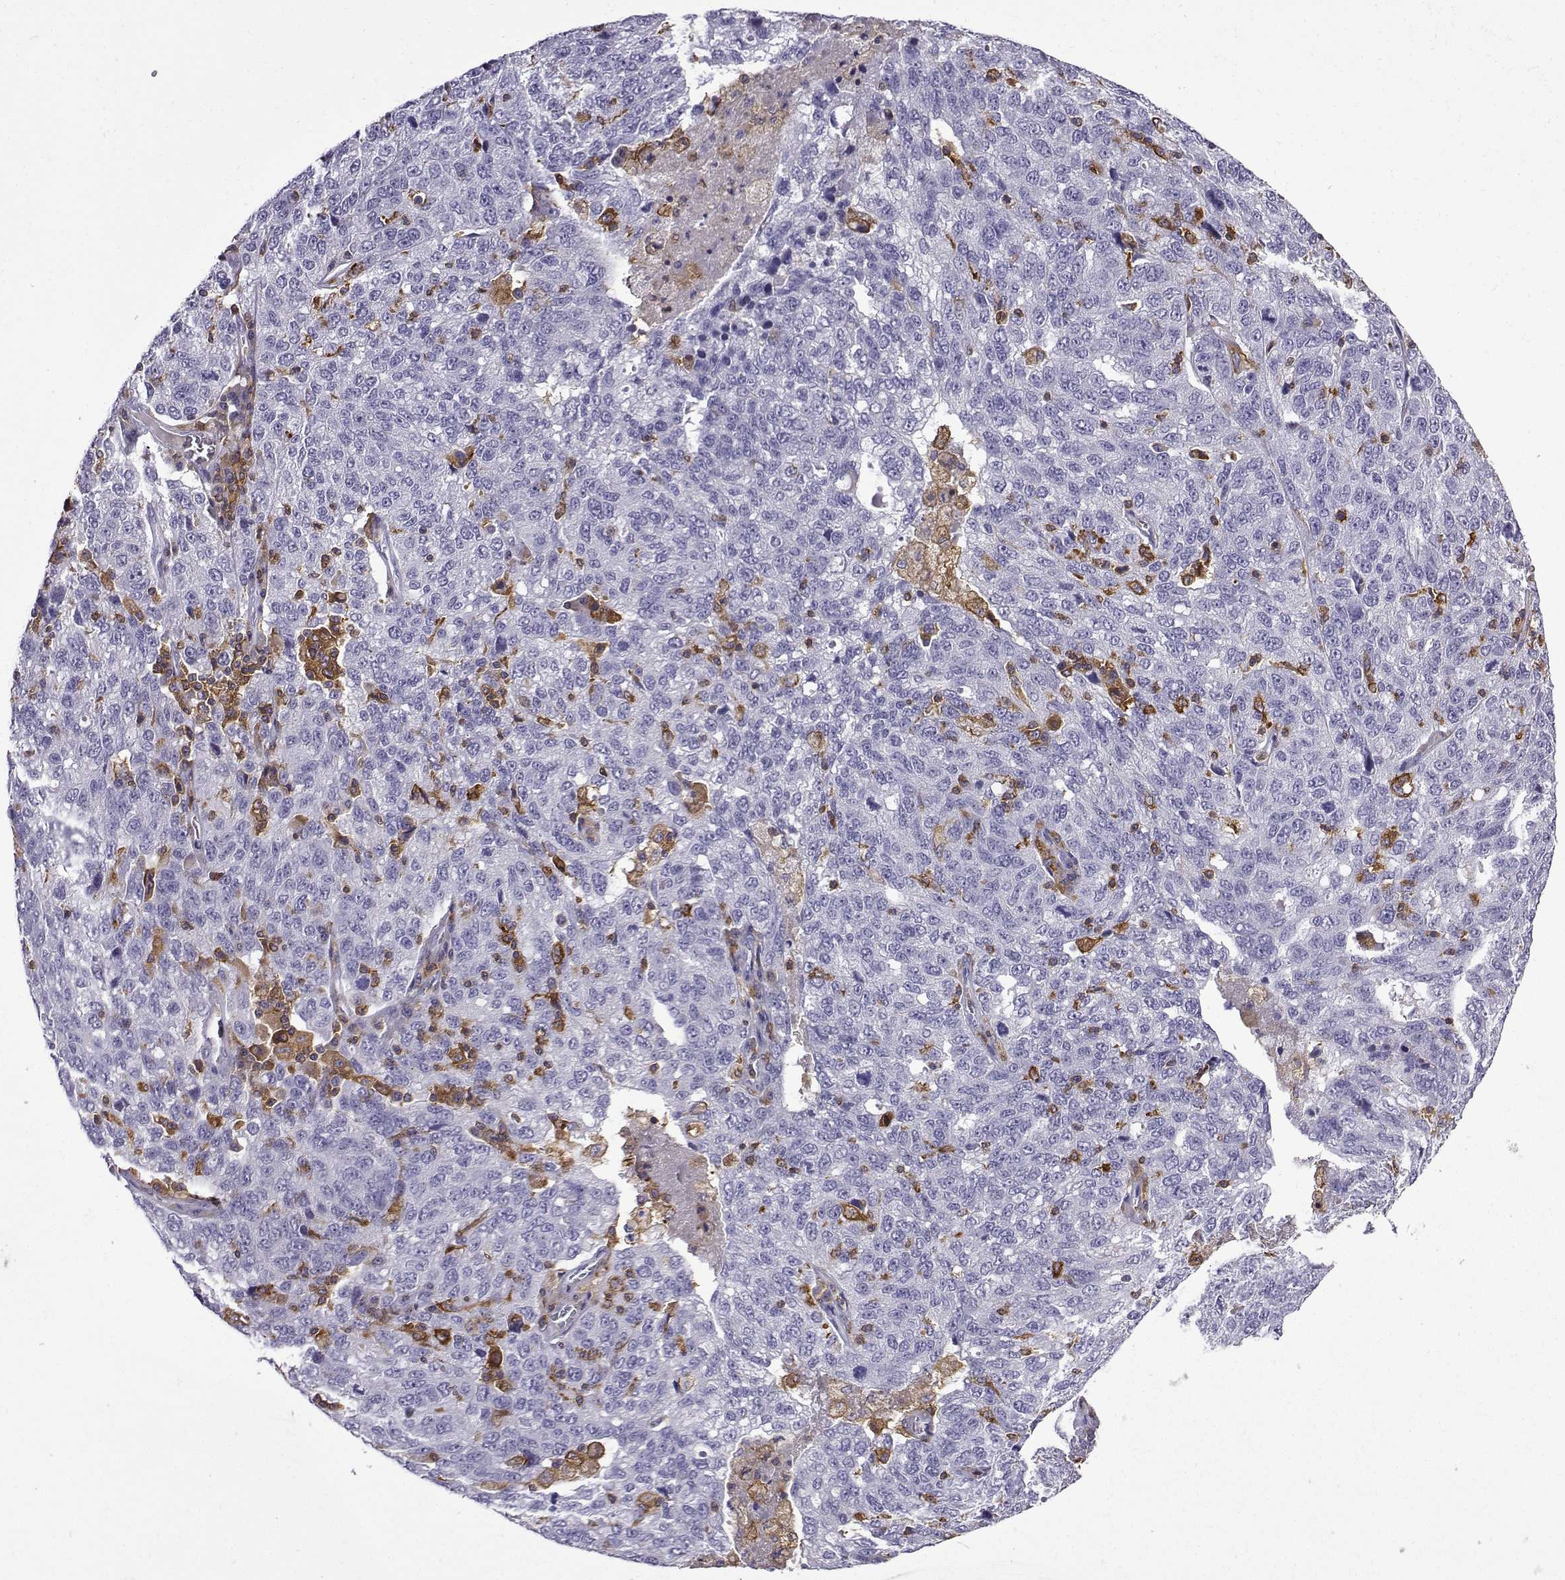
{"staining": {"intensity": "negative", "quantity": "none", "location": "none"}, "tissue": "ovarian cancer", "cell_type": "Tumor cells", "image_type": "cancer", "snomed": [{"axis": "morphology", "description": "Cystadenocarcinoma, serous, NOS"}, {"axis": "topography", "description": "Ovary"}], "caption": "Immunohistochemistry (IHC) of serous cystadenocarcinoma (ovarian) reveals no positivity in tumor cells.", "gene": "DOCK10", "patient": {"sex": "female", "age": 71}}